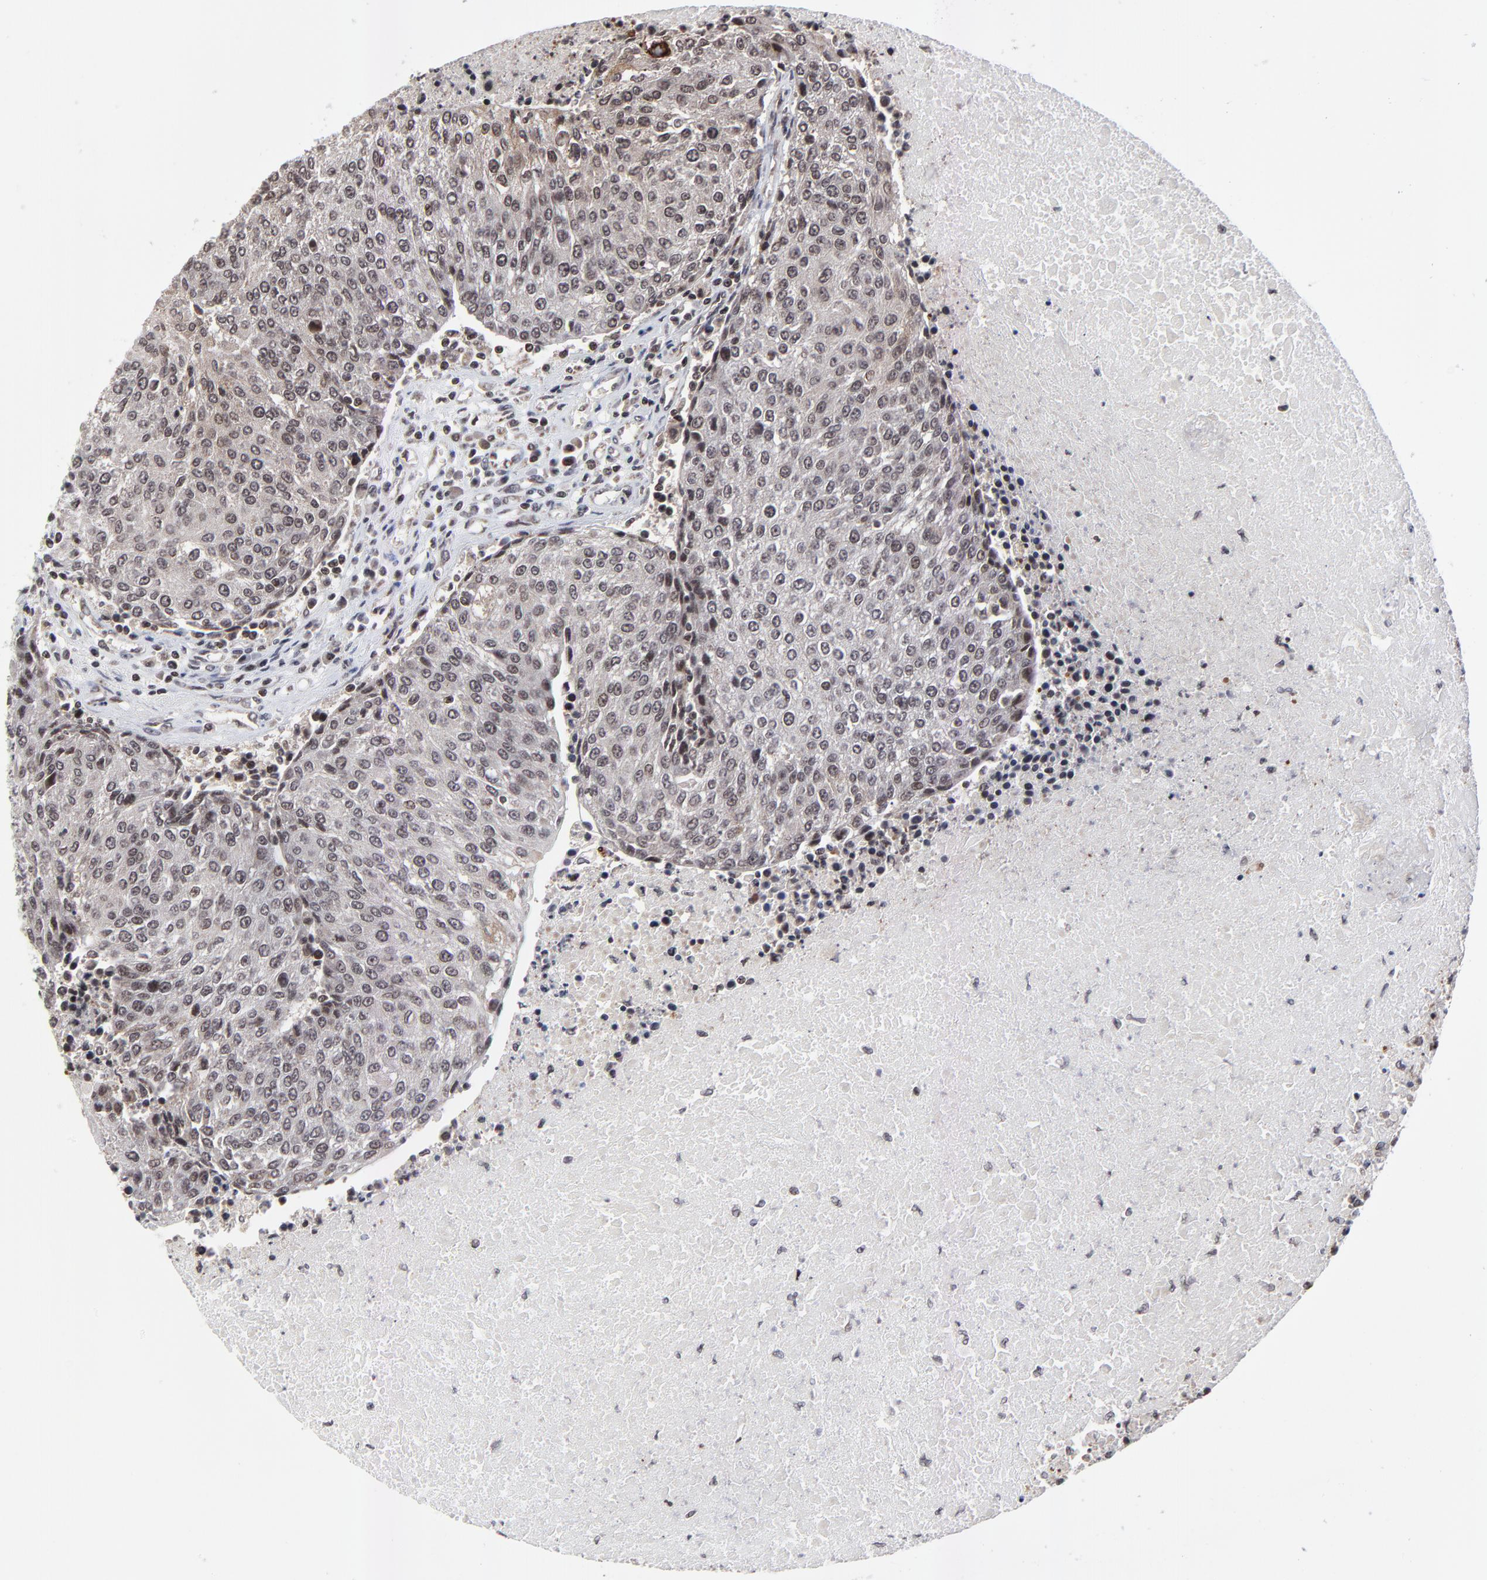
{"staining": {"intensity": "weak", "quantity": ">75%", "location": "cytoplasmic/membranous,nuclear"}, "tissue": "urothelial cancer", "cell_type": "Tumor cells", "image_type": "cancer", "snomed": [{"axis": "morphology", "description": "Urothelial carcinoma, High grade"}, {"axis": "topography", "description": "Urinary bladder"}], "caption": "Protein expression analysis of human urothelial carcinoma (high-grade) reveals weak cytoplasmic/membranous and nuclear expression in approximately >75% of tumor cells. The protein of interest is stained brown, and the nuclei are stained in blue (DAB IHC with brightfield microscopy, high magnification).", "gene": "ZNF777", "patient": {"sex": "female", "age": 85}}